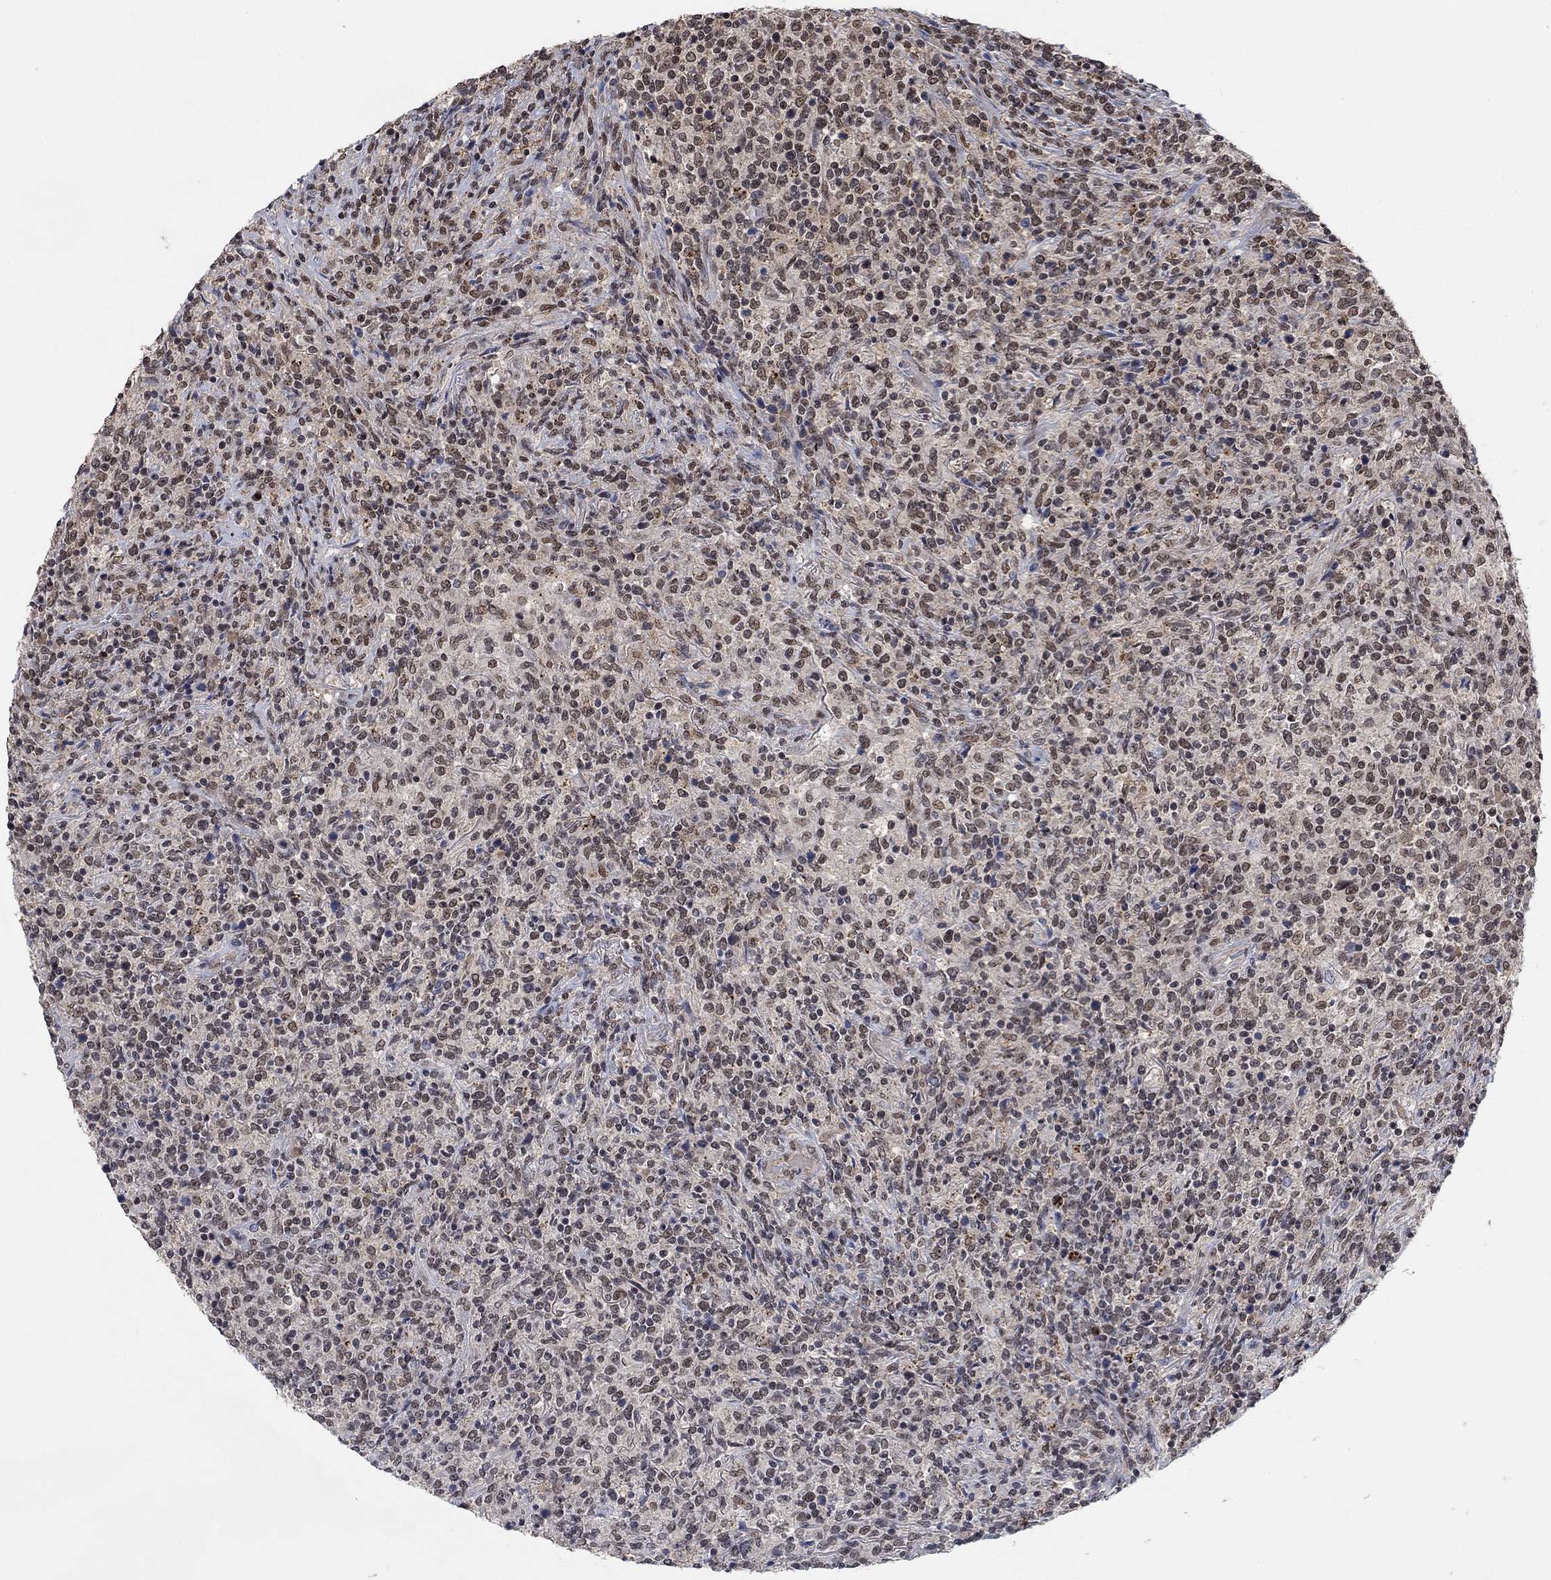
{"staining": {"intensity": "negative", "quantity": "none", "location": "none"}, "tissue": "lymphoma", "cell_type": "Tumor cells", "image_type": "cancer", "snomed": [{"axis": "morphology", "description": "Malignant lymphoma, non-Hodgkin's type, High grade"}, {"axis": "topography", "description": "Lung"}], "caption": "Immunohistochemistry (IHC) image of human lymphoma stained for a protein (brown), which demonstrates no staining in tumor cells.", "gene": "THAP8", "patient": {"sex": "male", "age": 79}}